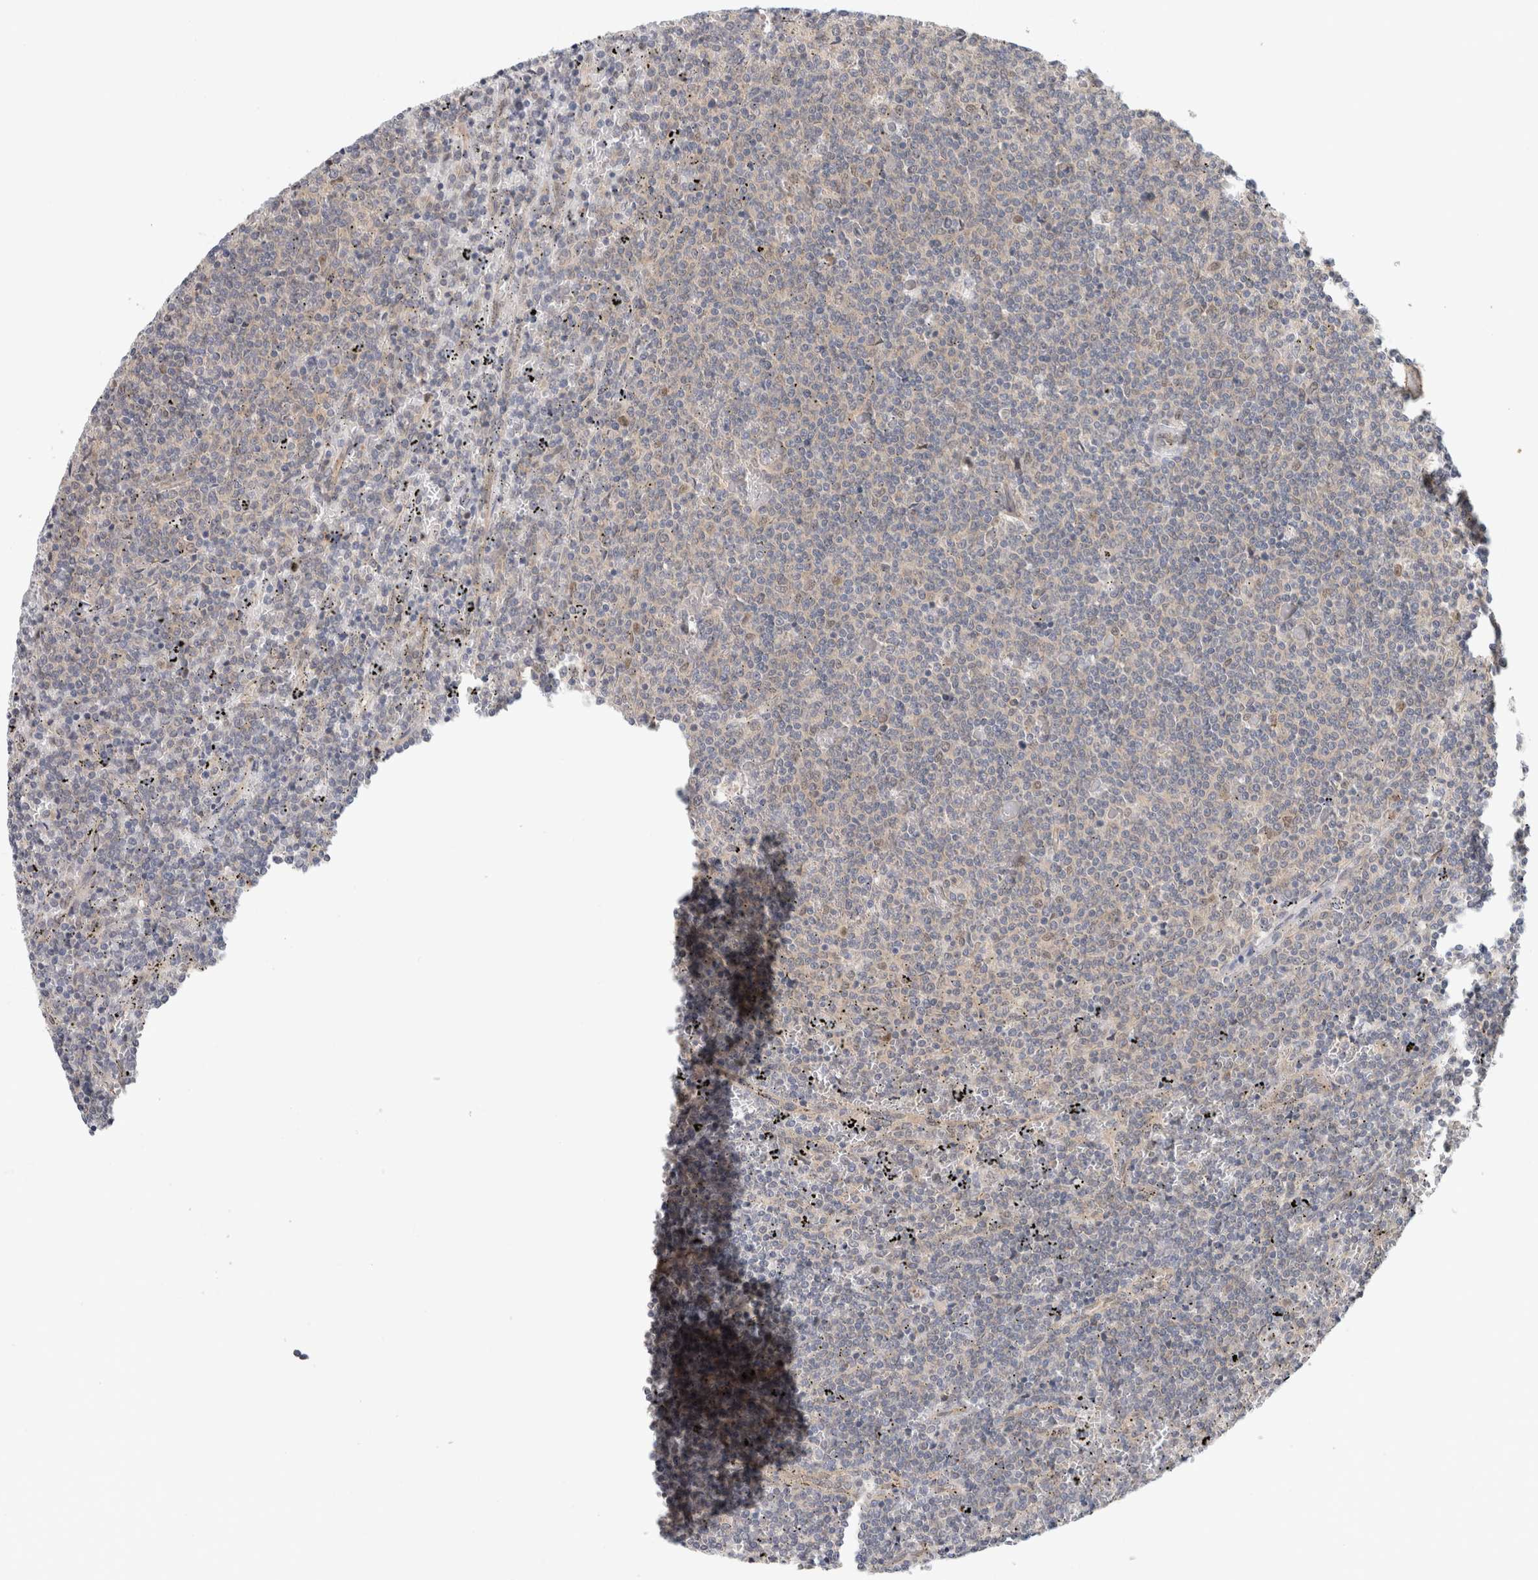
{"staining": {"intensity": "negative", "quantity": "none", "location": "none"}, "tissue": "lymphoma", "cell_type": "Tumor cells", "image_type": "cancer", "snomed": [{"axis": "morphology", "description": "Malignant lymphoma, non-Hodgkin's type, Low grade"}, {"axis": "topography", "description": "Spleen"}], "caption": "A high-resolution micrograph shows IHC staining of lymphoma, which demonstrates no significant positivity in tumor cells.", "gene": "EIF4G3", "patient": {"sex": "female", "age": 50}}